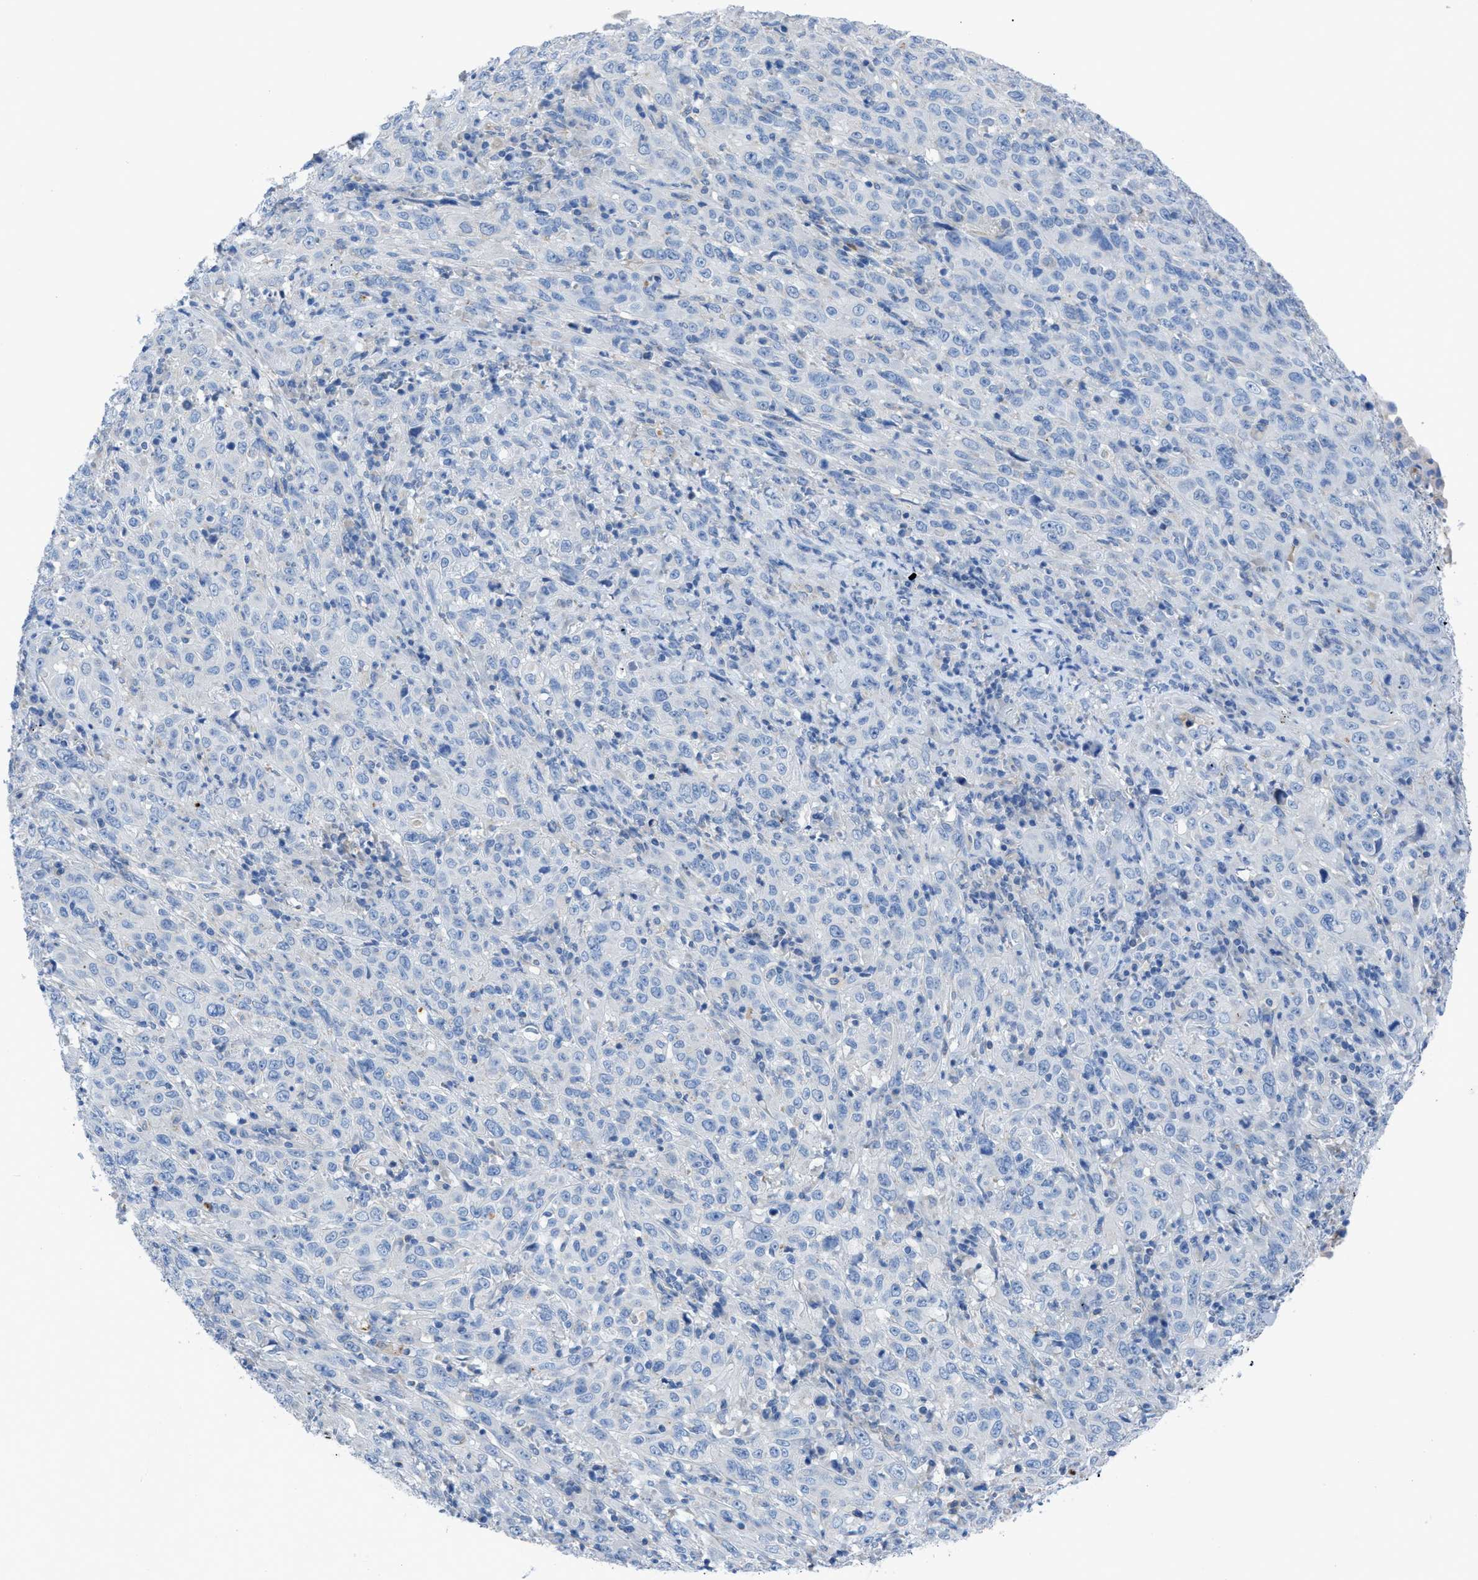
{"staining": {"intensity": "negative", "quantity": "none", "location": "none"}, "tissue": "cervical cancer", "cell_type": "Tumor cells", "image_type": "cancer", "snomed": [{"axis": "morphology", "description": "Squamous cell carcinoma, NOS"}, {"axis": "topography", "description": "Cervix"}], "caption": "Immunohistochemical staining of cervical cancer (squamous cell carcinoma) exhibits no significant positivity in tumor cells.", "gene": "ITPR1", "patient": {"sex": "female", "age": 46}}